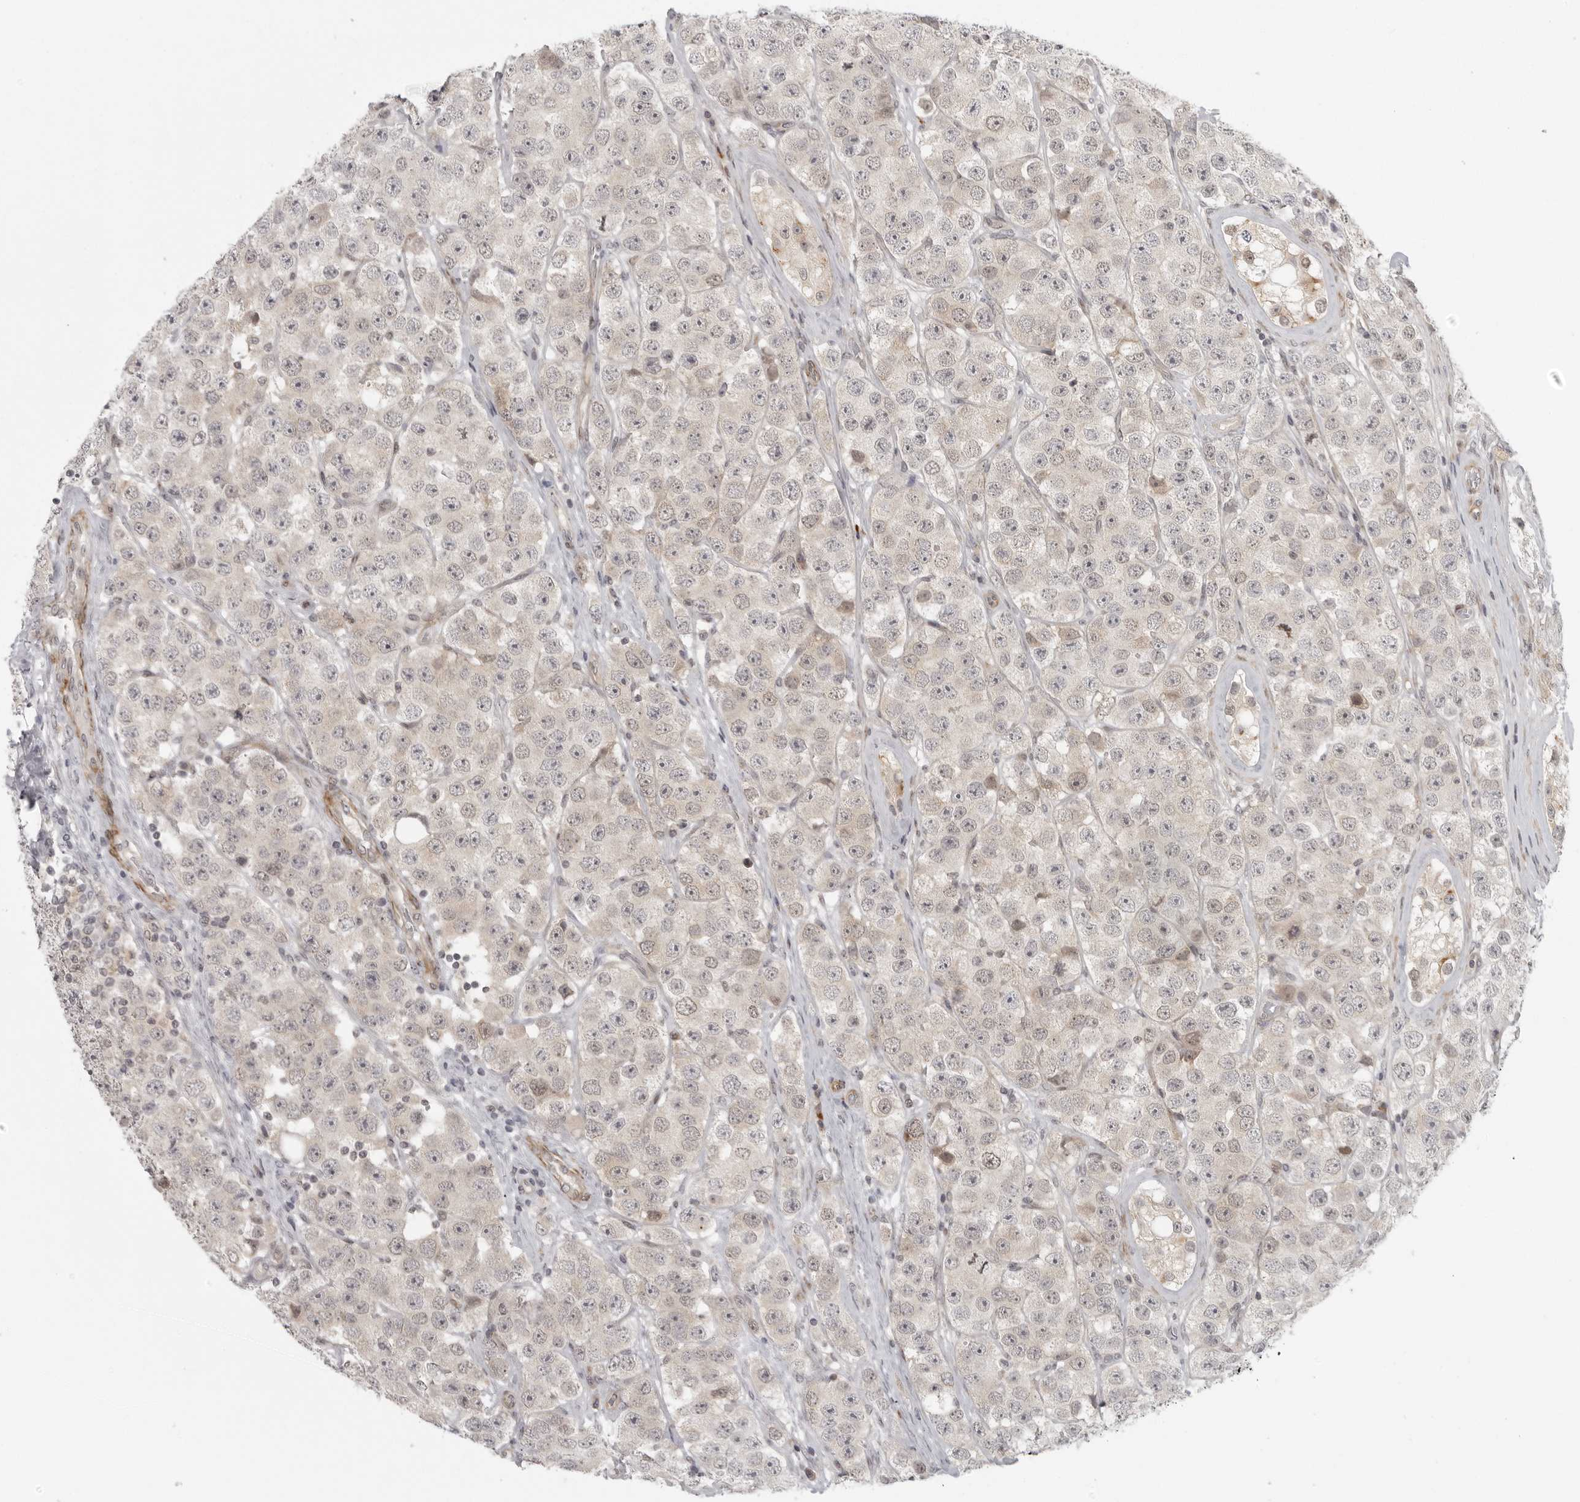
{"staining": {"intensity": "negative", "quantity": "none", "location": "none"}, "tissue": "testis cancer", "cell_type": "Tumor cells", "image_type": "cancer", "snomed": [{"axis": "morphology", "description": "Seminoma, NOS"}, {"axis": "topography", "description": "Testis"}], "caption": "High power microscopy micrograph of an immunohistochemistry histopathology image of testis seminoma, revealing no significant positivity in tumor cells.", "gene": "TUT4", "patient": {"sex": "male", "age": 28}}